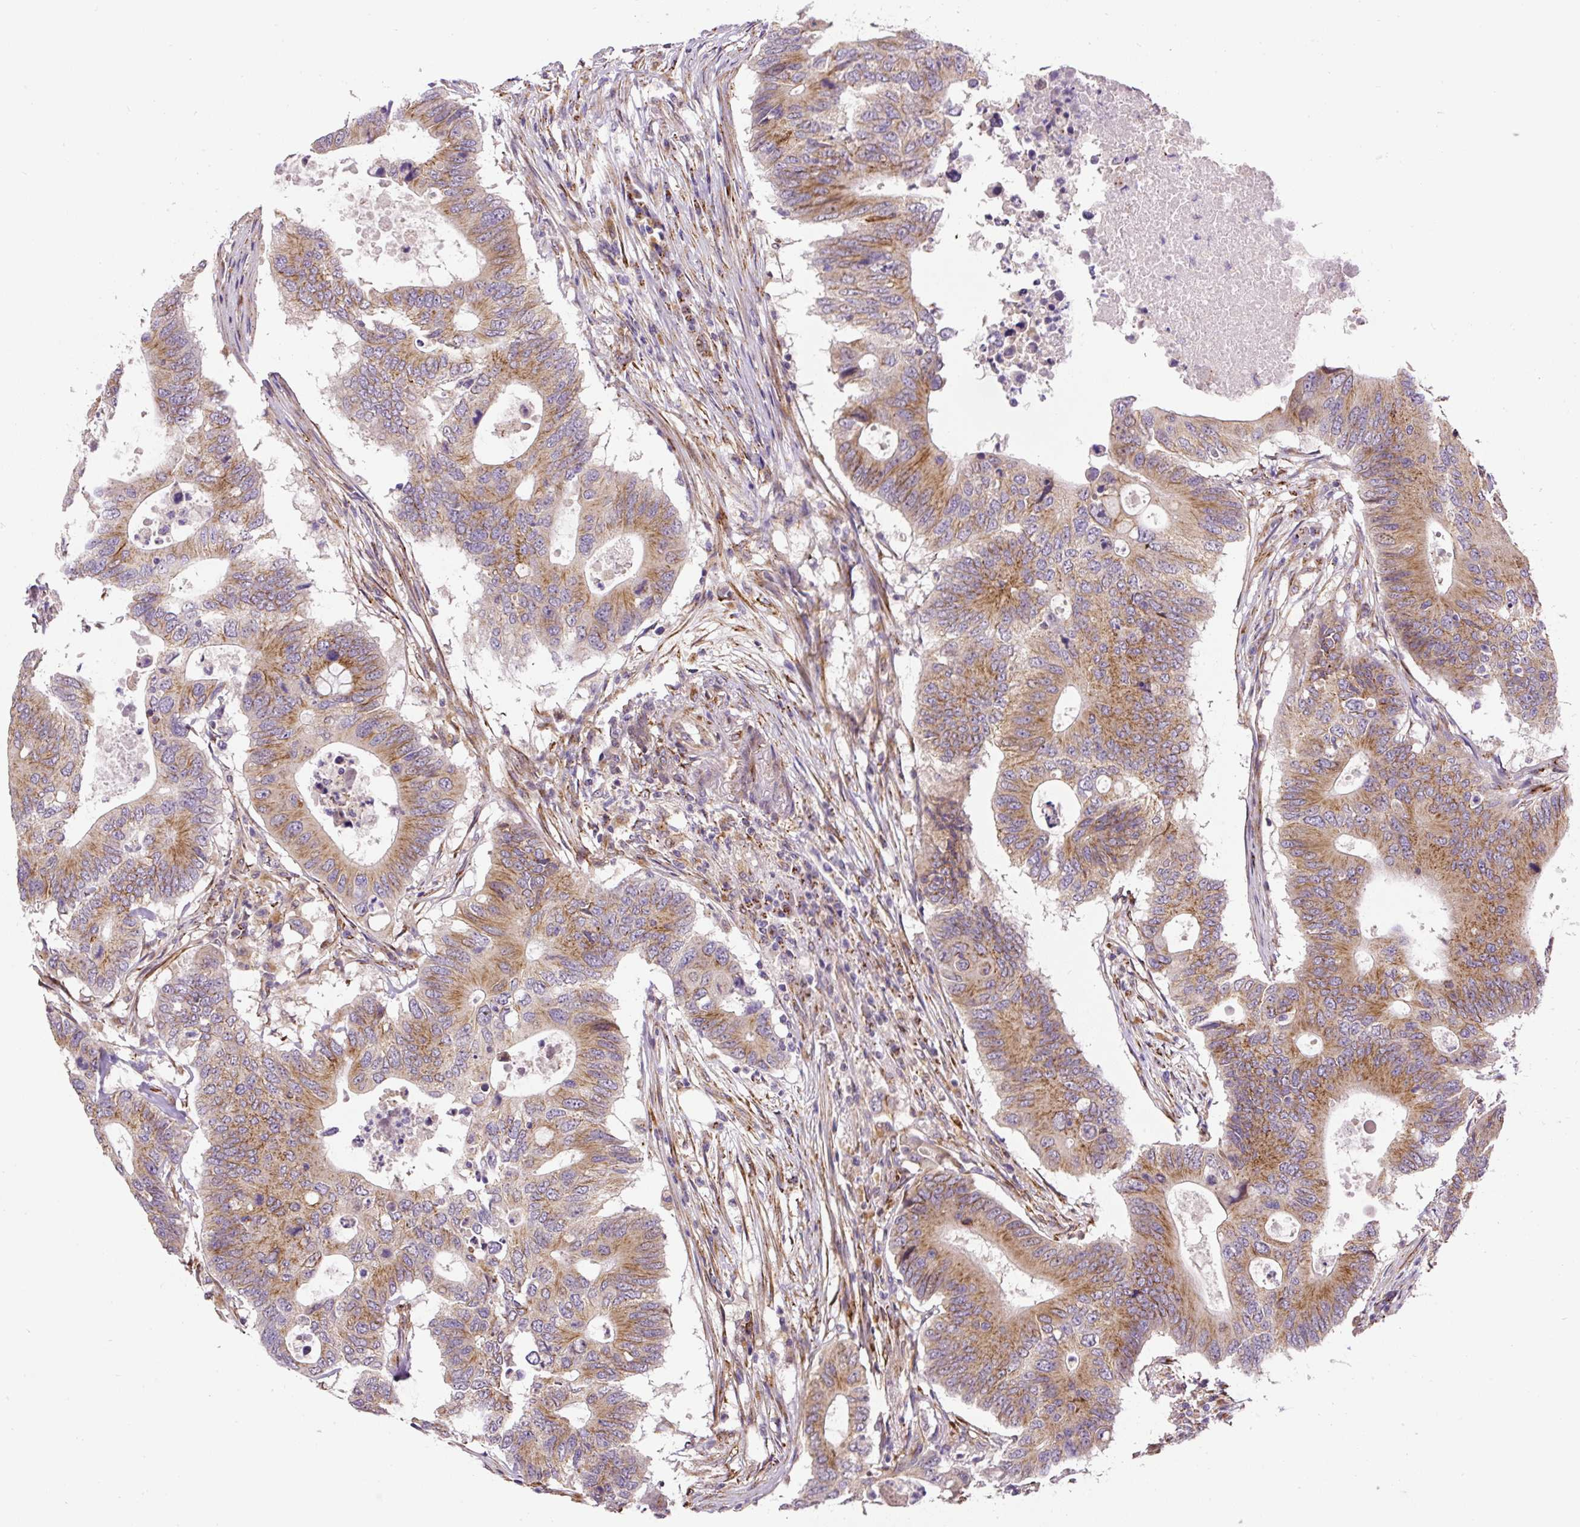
{"staining": {"intensity": "moderate", "quantity": ">75%", "location": "cytoplasmic/membranous"}, "tissue": "colorectal cancer", "cell_type": "Tumor cells", "image_type": "cancer", "snomed": [{"axis": "morphology", "description": "Adenocarcinoma, NOS"}, {"axis": "topography", "description": "Colon"}], "caption": "The histopathology image shows immunohistochemical staining of colorectal cancer (adenocarcinoma). There is moderate cytoplasmic/membranous staining is appreciated in about >75% of tumor cells. The staining is performed using DAB brown chromogen to label protein expression. The nuclei are counter-stained blue using hematoxylin.", "gene": "RNF170", "patient": {"sex": "male", "age": 71}}